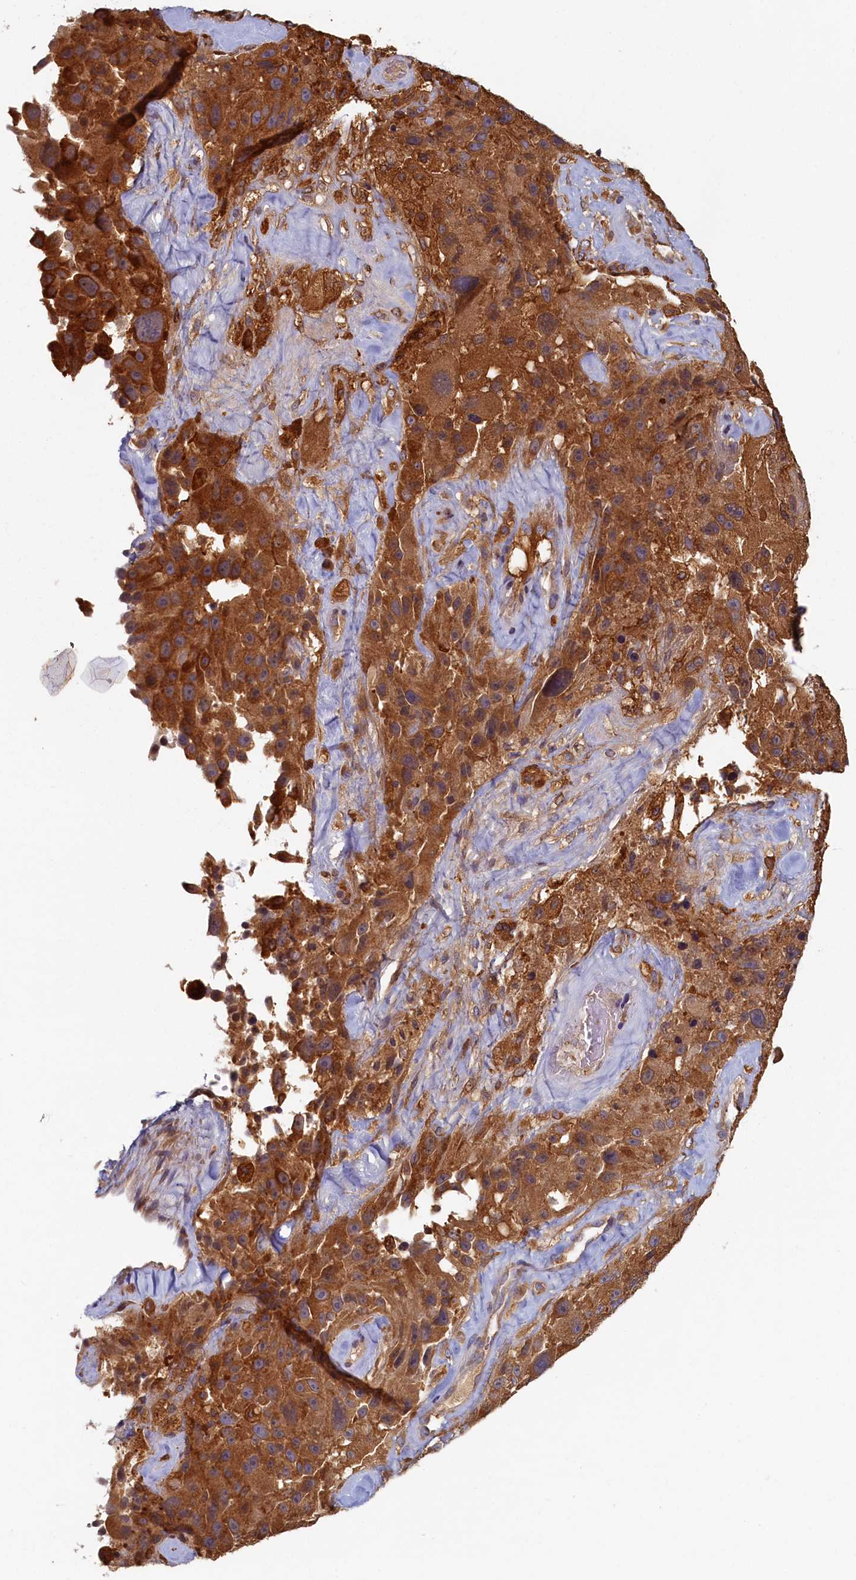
{"staining": {"intensity": "strong", "quantity": ">75%", "location": "cytoplasmic/membranous"}, "tissue": "melanoma", "cell_type": "Tumor cells", "image_type": "cancer", "snomed": [{"axis": "morphology", "description": "Malignant melanoma, Metastatic site"}, {"axis": "topography", "description": "Lymph node"}], "caption": "Melanoma tissue displays strong cytoplasmic/membranous positivity in approximately >75% of tumor cells, visualized by immunohistochemistry.", "gene": "TIMM8B", "patient": {"sex": "male", "age": 62}}